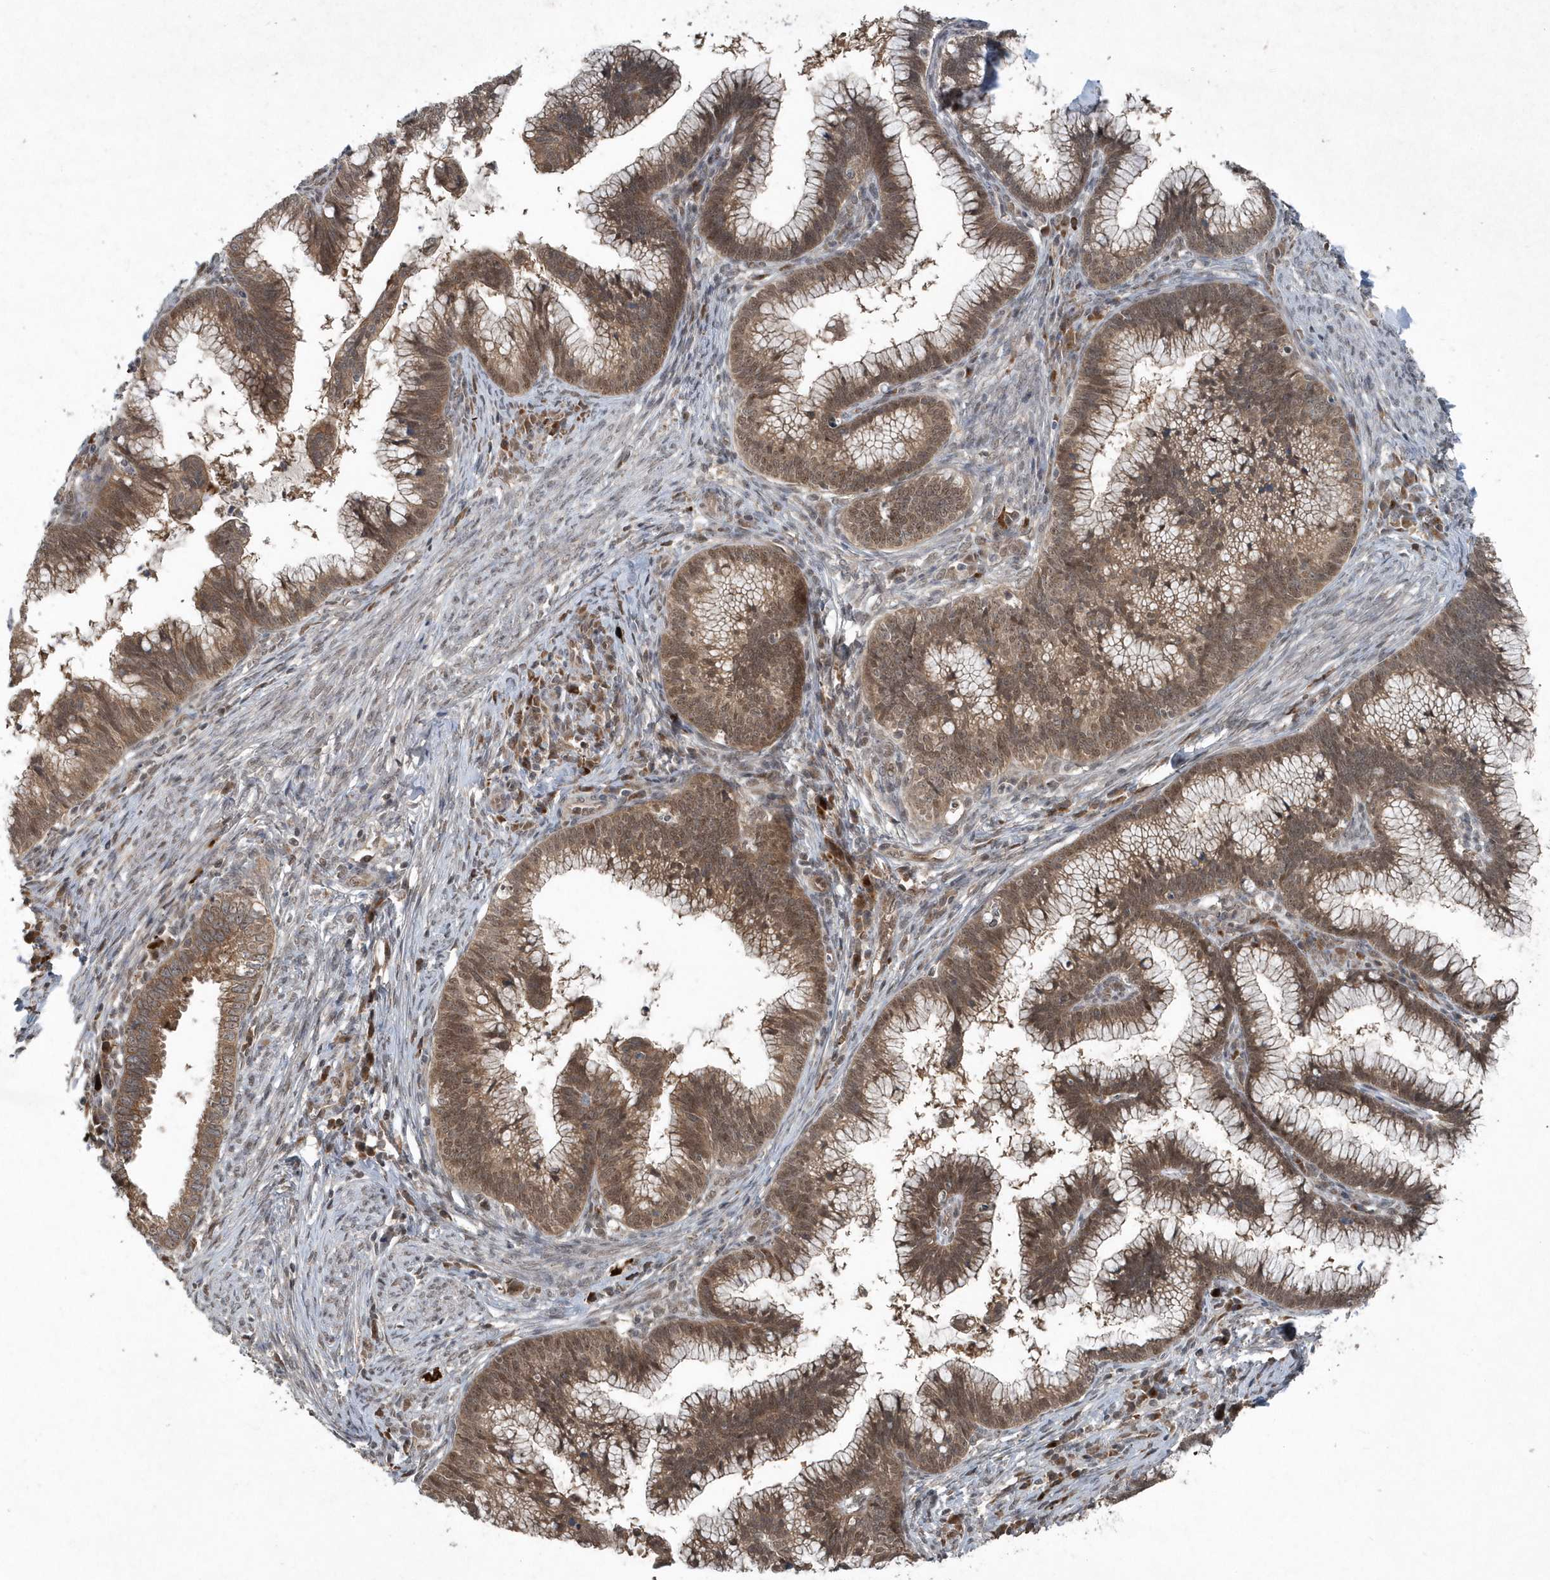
{"staining": {"intensity": "moderate", "quantity": ">75%", "location": "cytoplasmic/membranous,nuclear"}, "tissue": "cervical cancer", "cell_type": "Tumor cells", "image_type": "cancer", "snomed": [{"axis": "morphology", "description": "Adenocarcinoma, NOS"}, {"axis": "topography", "description": "Cervix"}], "caption": "There is medium levels of moderate cytoplasmic/membranous and nuclear staining in tumor cells of cervical adenocarcinoma, as demonstrated by immunohistochemical staining (brown color).", "gene": "QTRT2", "patient": {"sex": "female", "age": 36}}